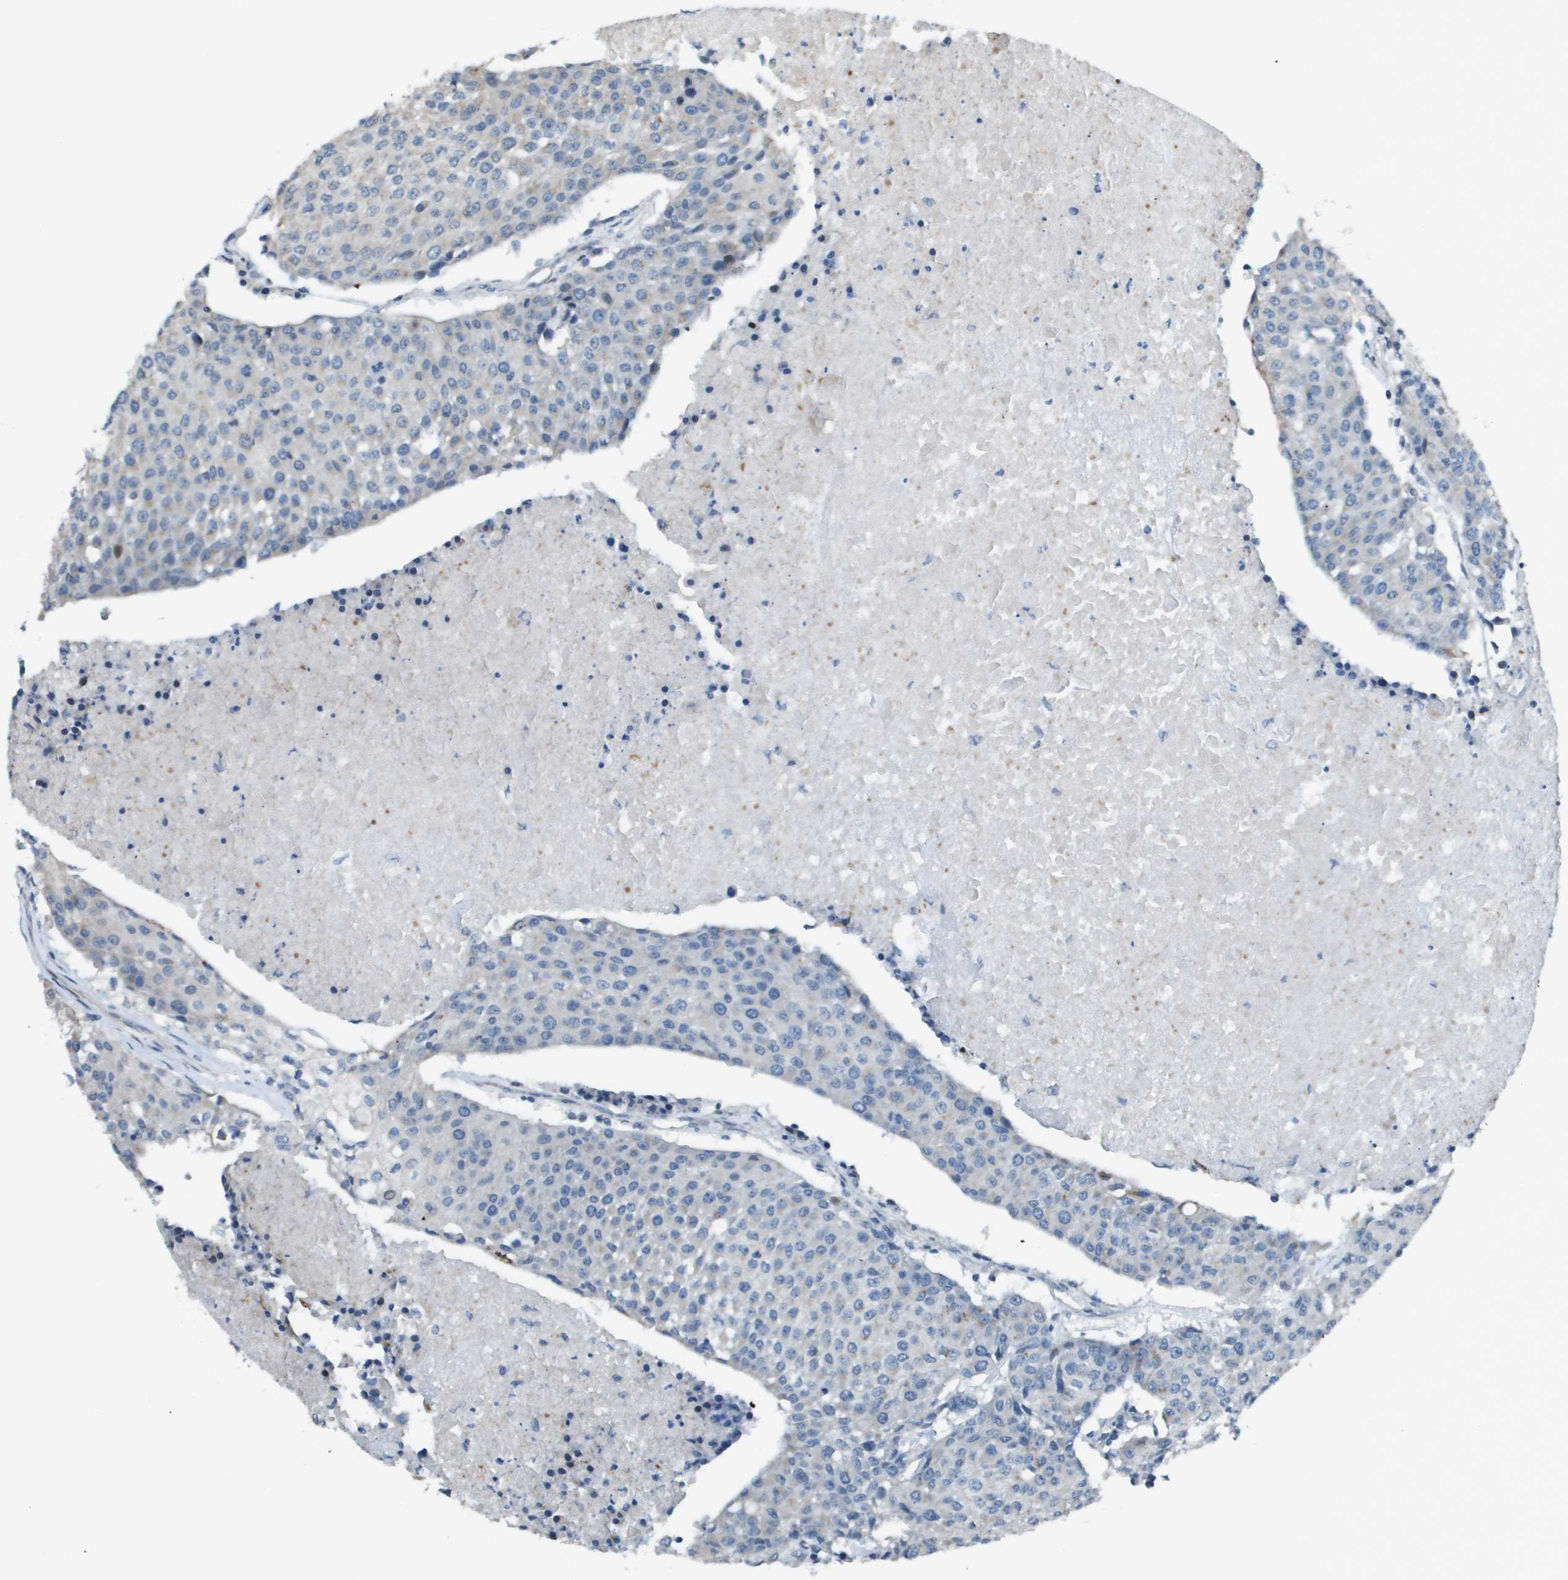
{"staining": {"intensity": "negative", "quantity": "none", "location": "none"}, "tissue": "urothelial cancer", "cell_type": "Tumor cells", "image_type": "cancer", "snomed": [{"axis": "morphology", "description": "Urothelial carcinoma, High grade"}, {"axis": "topography", "description": "Urinary bladder"}], "caption": "Tumor cells are negative for brown protein staining in high-grade urothelial carcinoma.", "gene": "MGAT3", "patient": {"sex": "female", "age": 85}}